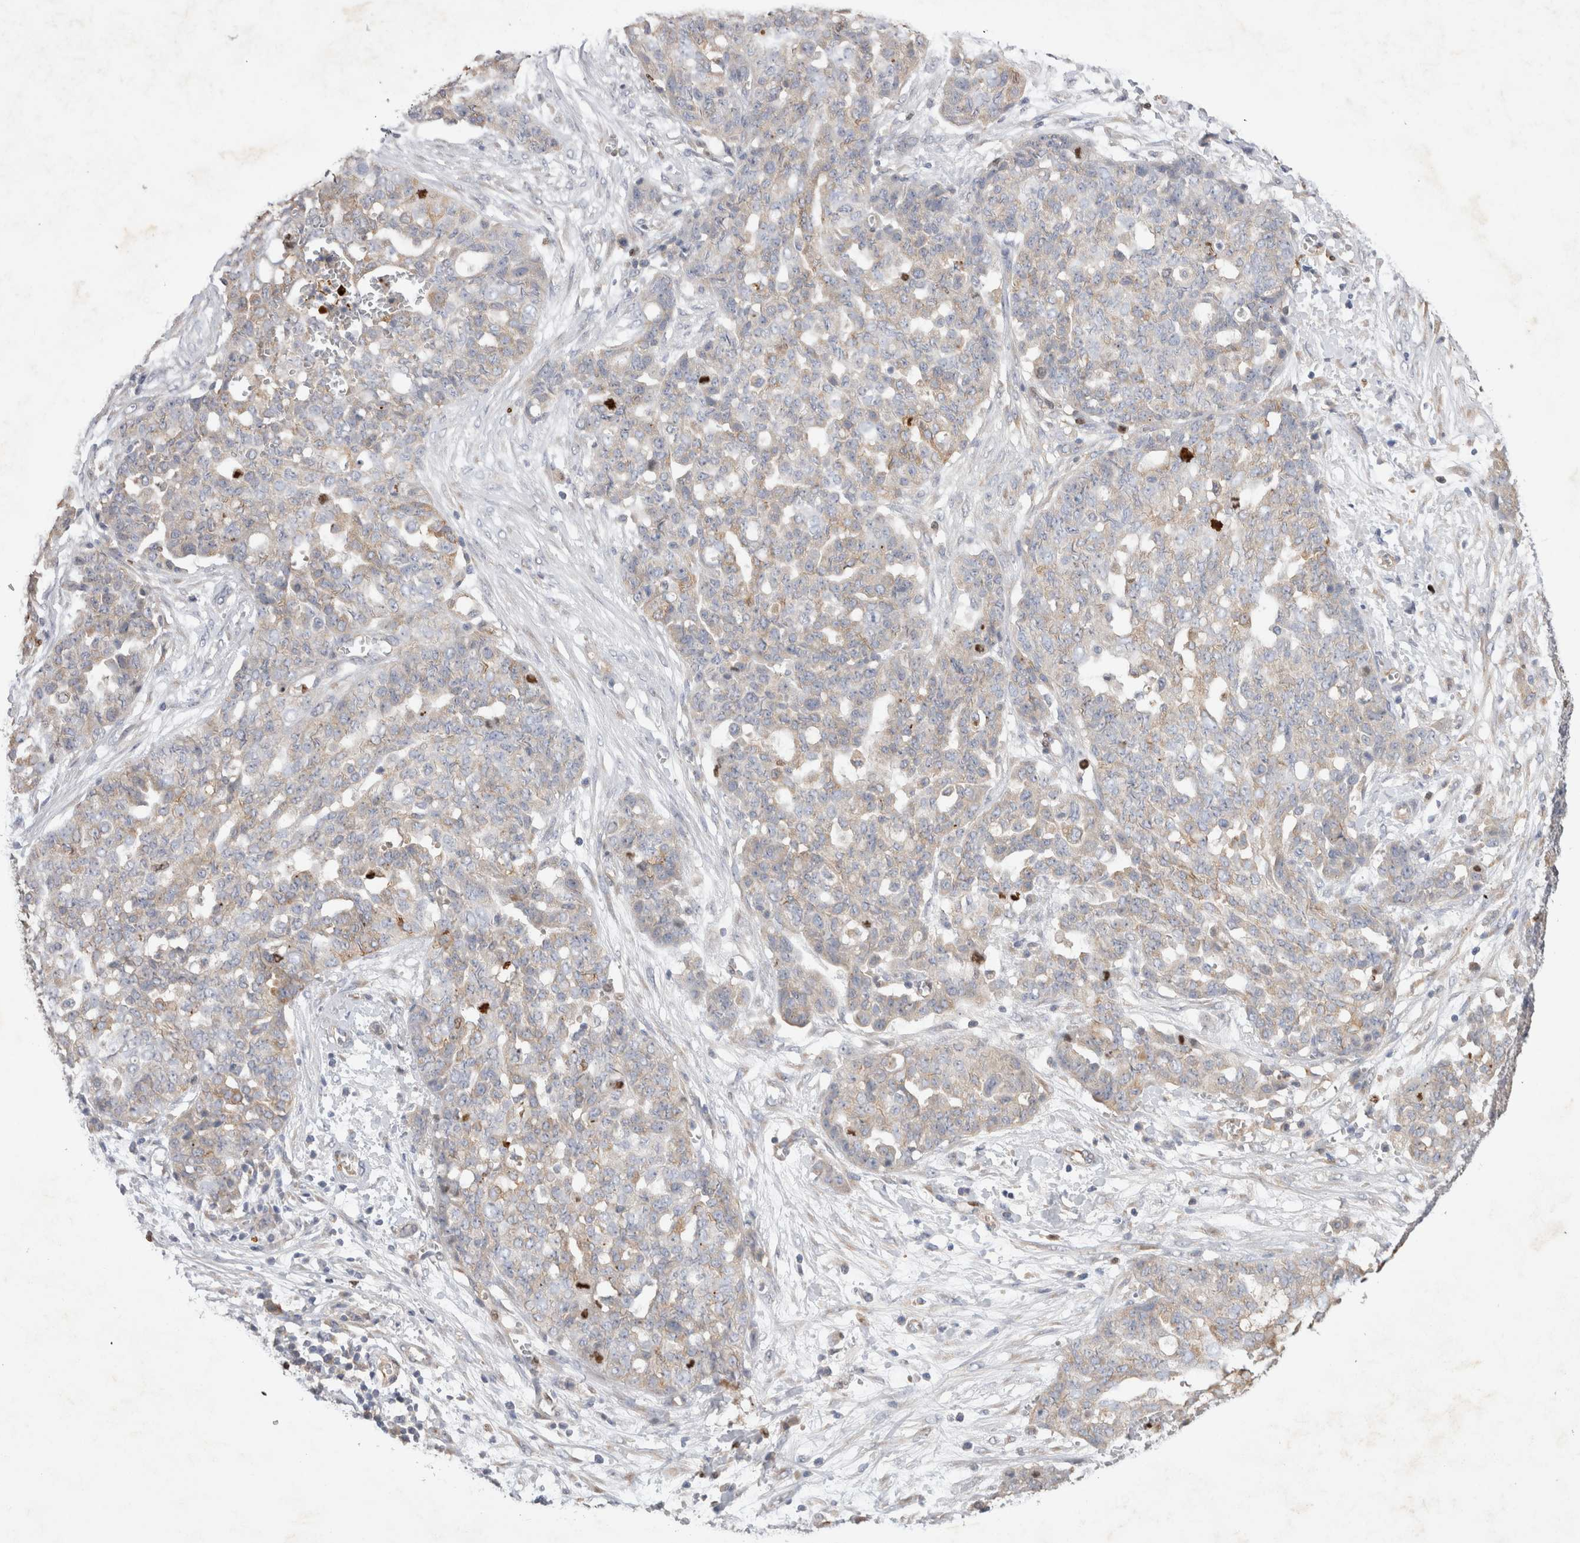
{"staining": {"intensity": "weak", "quantity": "25%-75%", "location": "cytoplasmic/membranous"}, "tissue": "ovarian cancer", "cell_type": "Tumor cells", "image_type": "cancer", "snomed": [{"axis": "morphology", "description": "Cystadenocarcinoma, serous, NOS"}, {"axis": "topography", "description": "Soft tissue"}, {"axis": "topography", "description": "Ovary"}], "caption": "Protein expression by immunohistochemistry reveals weak cytoplasmic/membranous staining in about 25%-75% of tumor cells in serous cystadenocarcinoma (ovarian). (DAB IHC, brown staining for protein, blue staining for nuclei).", "gene": "GAS1", "patient": {"sex": "female", "age": 57}}